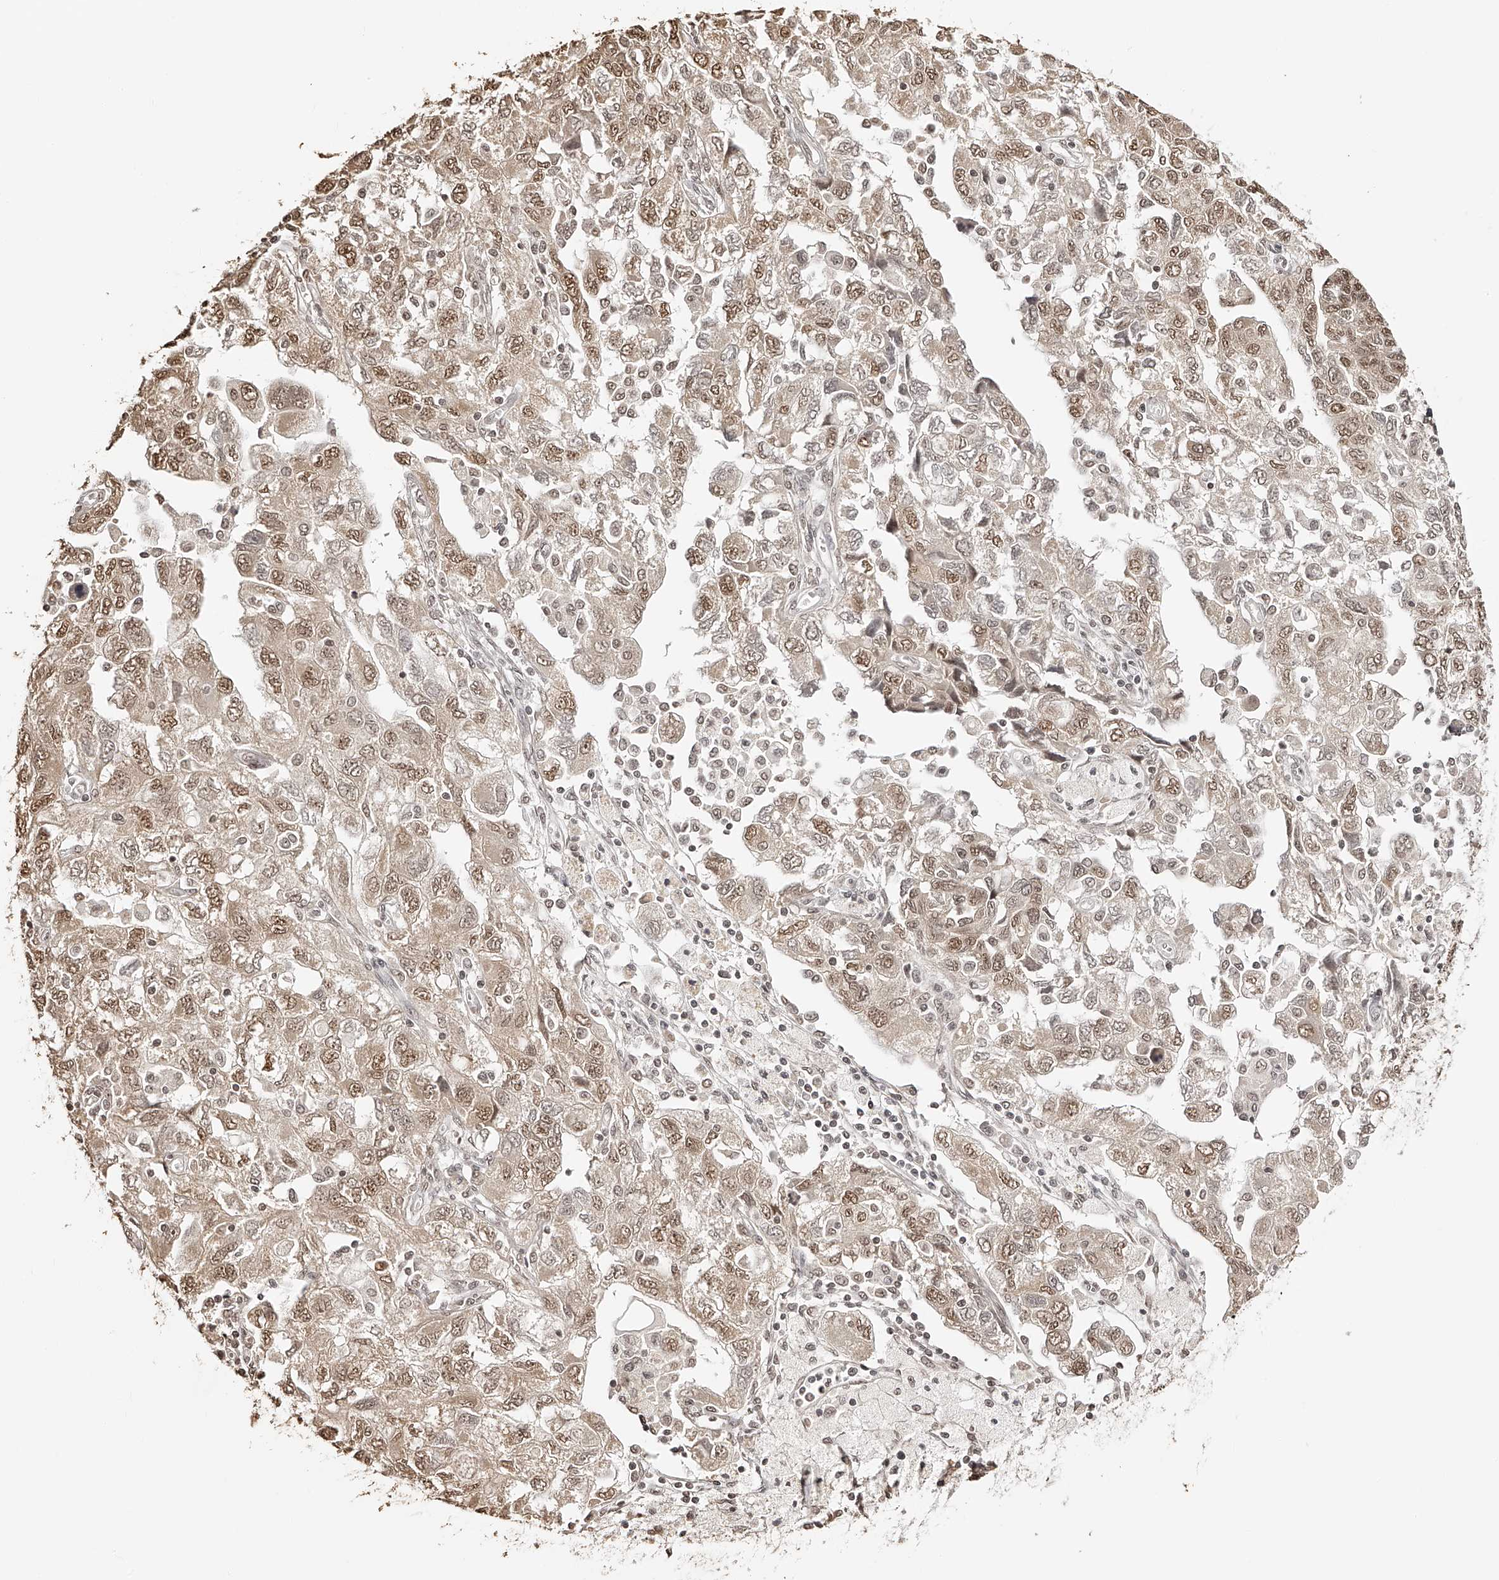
{"staining": {"intensity": "moderate", "quantity": ">75%", "location": "nuclear"}, "tissue": "ovarian cancer", "cell_type": "Tumor cells", "image_type": "cancer", "snomed": [{"axis": "morphology", "description": "Carcinoma, NOS"}, {"axis": "morphology", "description": "Cystadenocarcinoma, serous, NOS"}, {"axis": "topography", "description": "Ovary"}], "caption": "Immunohistochemical staining of ovarian cancer (serous cystadenocarcinoma) demonstrates medium levels of moderate nuclear protein staining in about >75% of tumor cells. (DAB (3,3'-diaminobenzidine) IHC with brightfield microscopy, high magnification).", "gene": "ZNF503", "patient": {"sex": "female", "age": 69}}